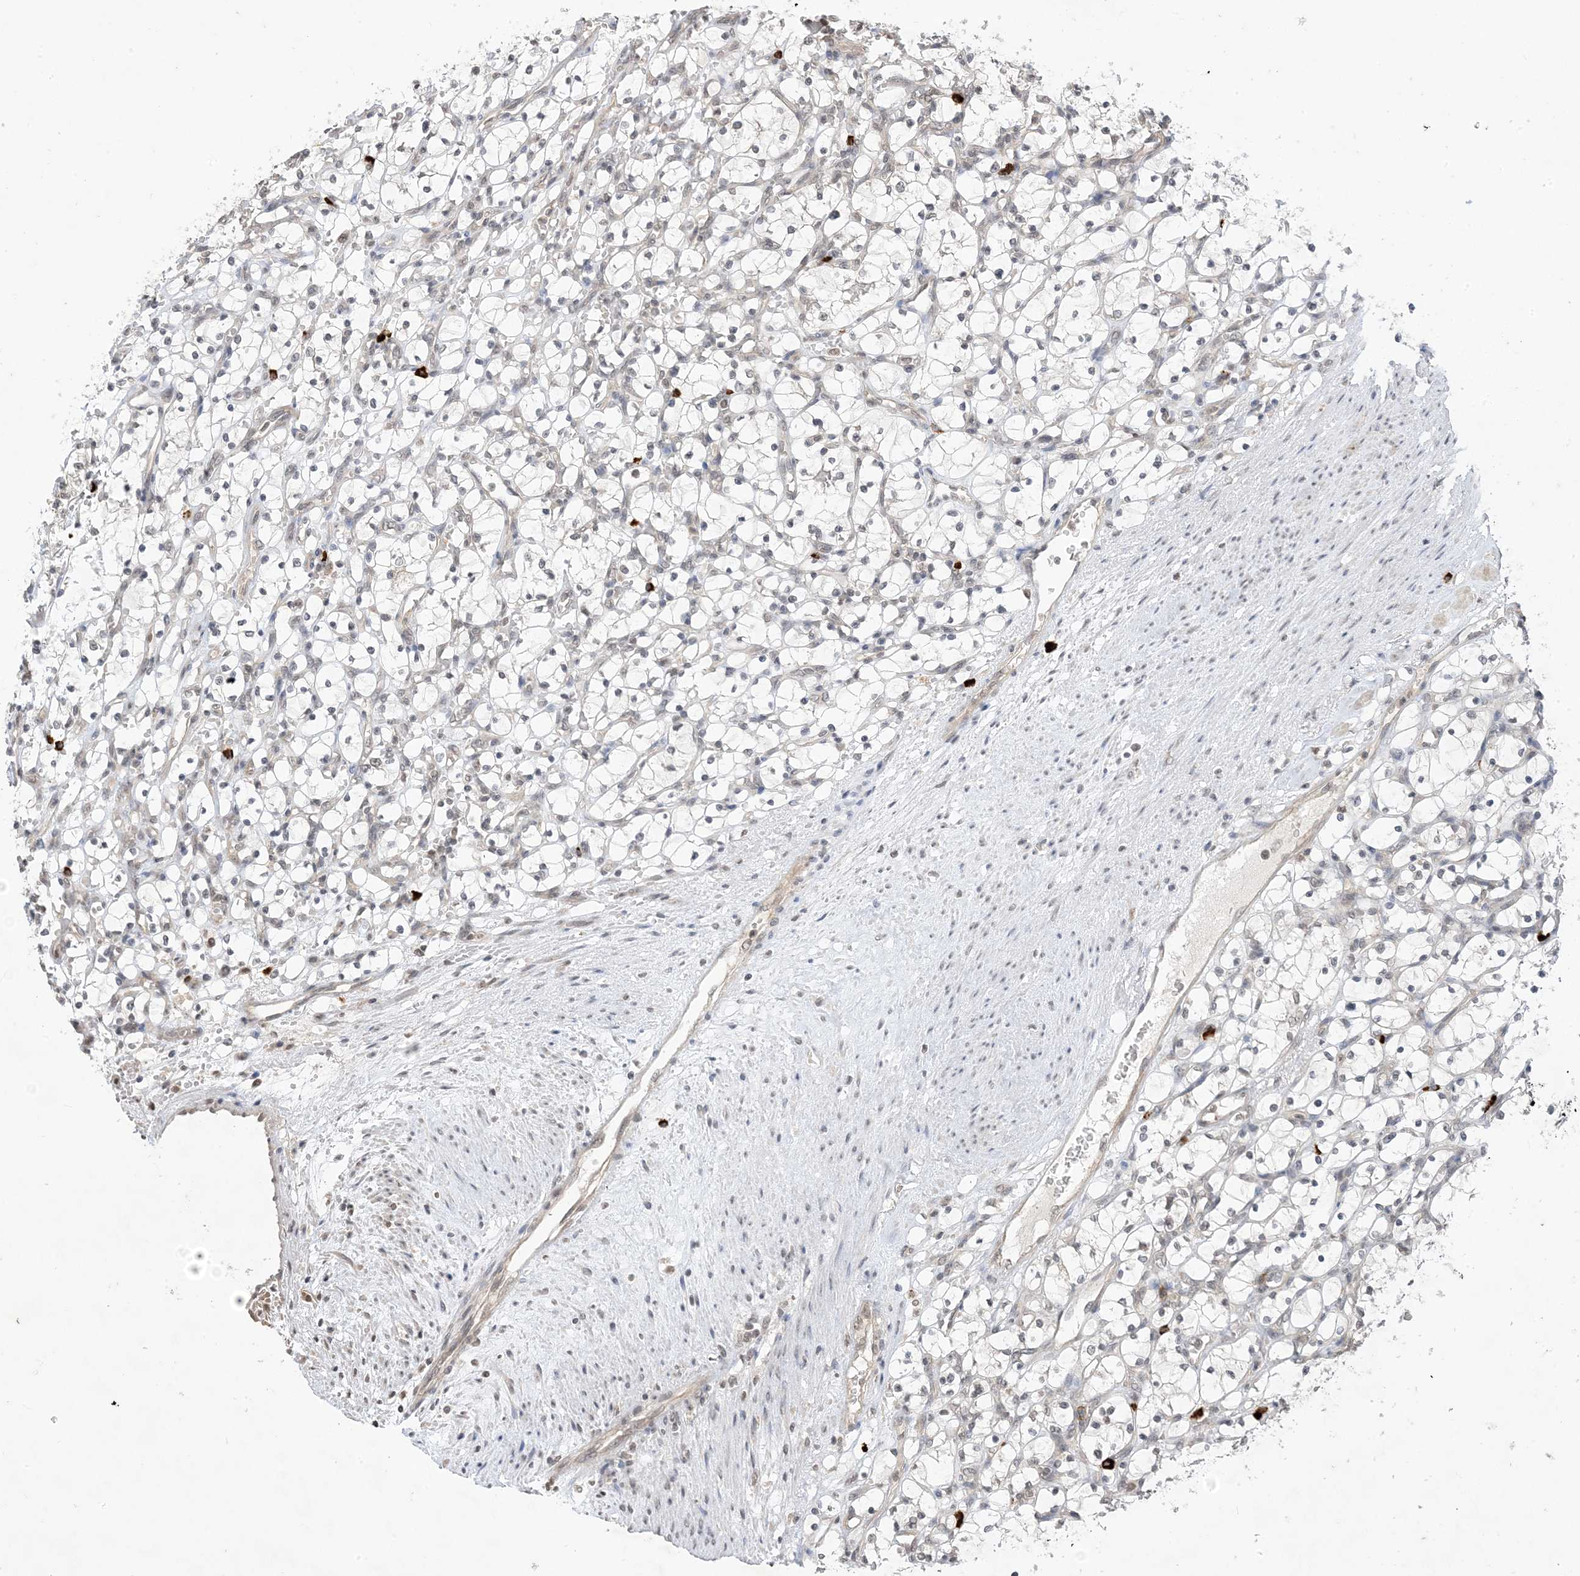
{"staining": {"intensity": "negative", "quantity": "none", "location": "none"}, "tissue": "renal cancer", "cell_type": "Tumor cells", "image_type": "cancer", "snomed": [{"axis": "morphology", "description": "Adenocarcinoma, NOS"}, {"axis": "topography", "description": "Kidney"}], "caption": "This image is of renal cancer (adenocarcinoma) stained with IHC to label a protein in brown with the nuclei are counter-stained blue. There is no expression in tumor cells.", "gene": "RANBP9", "patient": {"sex": "female", "age": 69}}